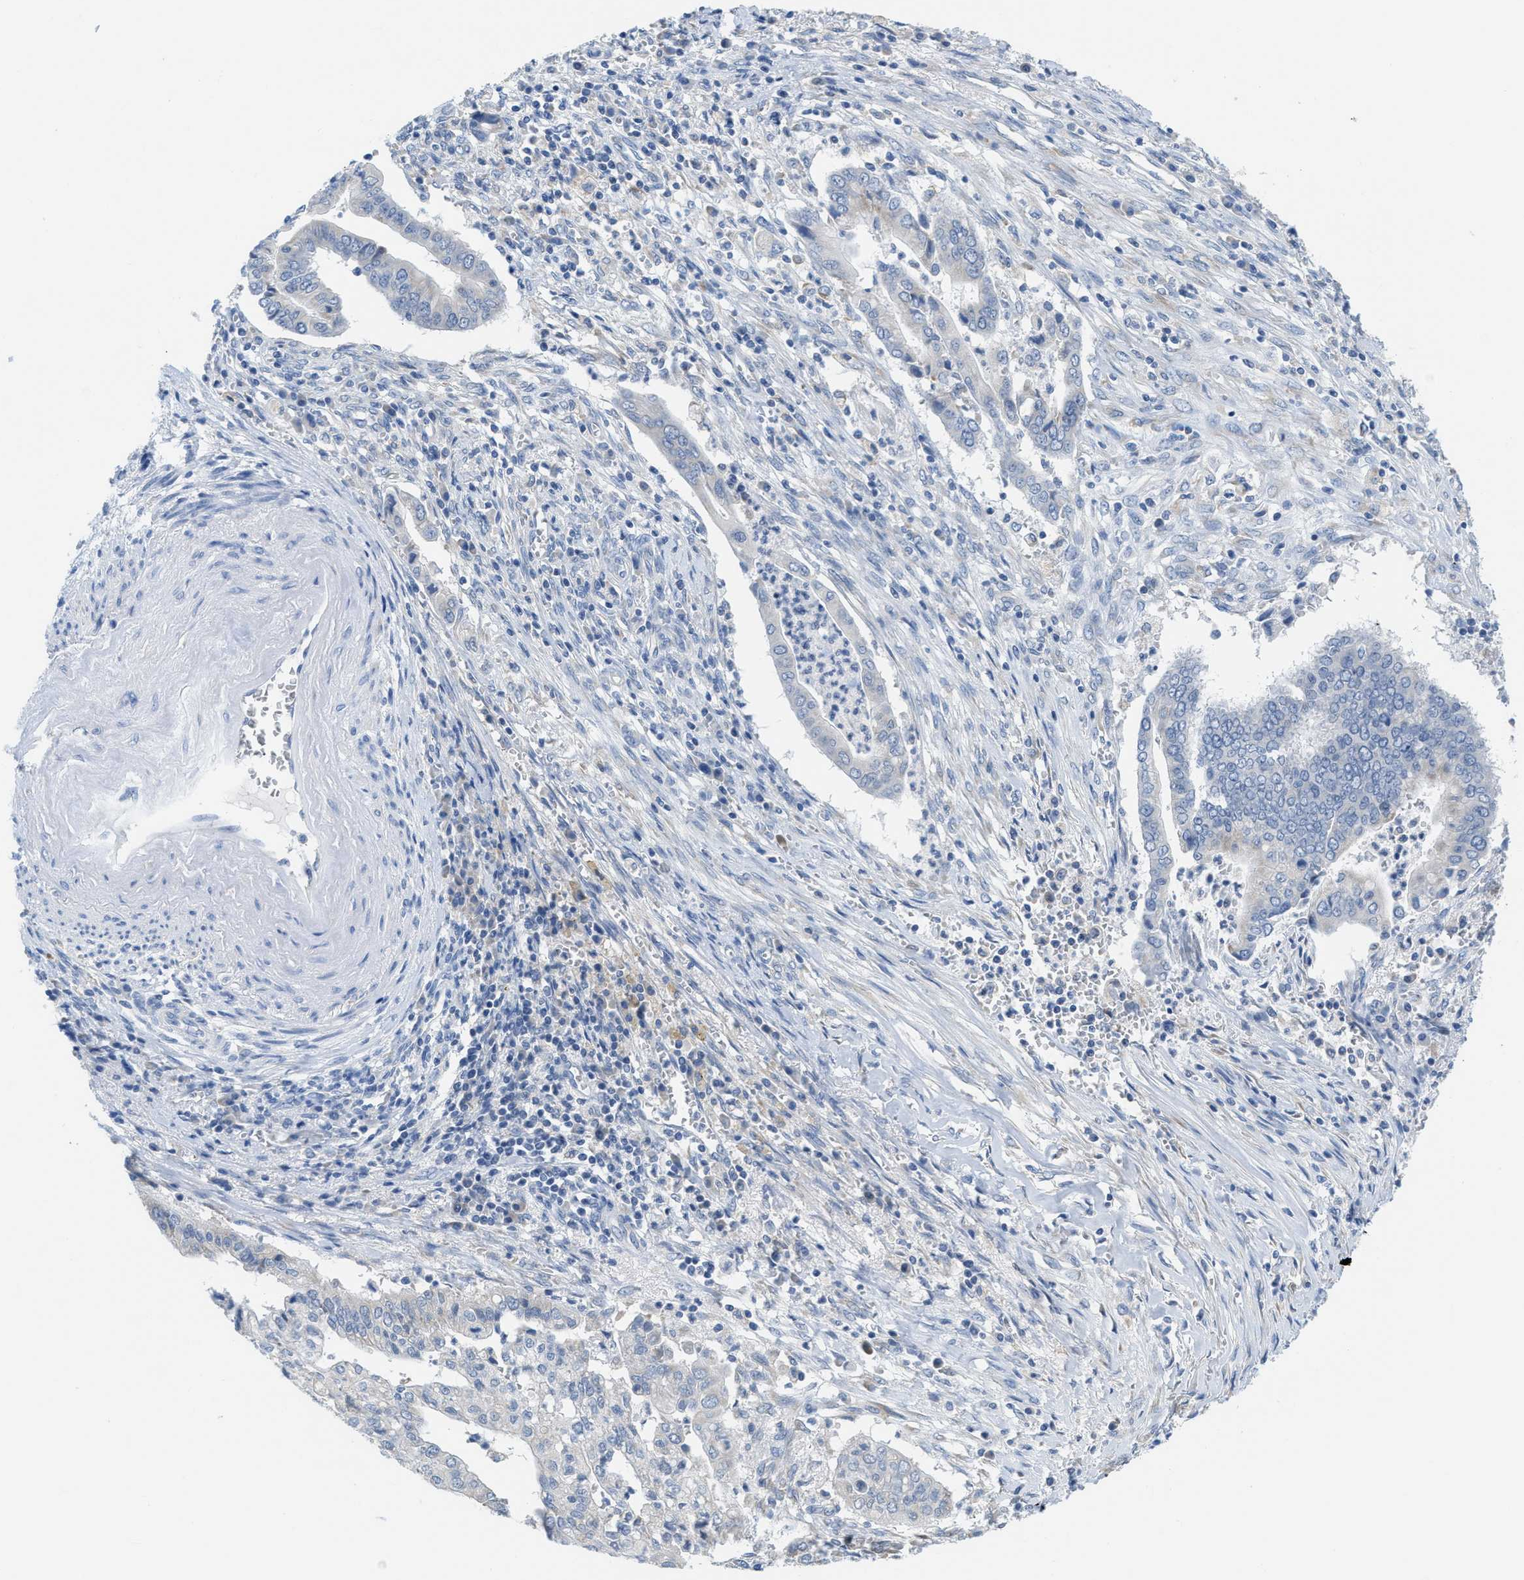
{"staining": {"intensity": "negative", "quantity": "none", "location": "none"}, "tissue": "cervical cancer", "cell_type": "Tumor cells", "image_type": "cancer", "snomed": [{"axis": "morphology", "description": "Adenocarcinoma, NOS"}, {"axis": "topography", "description": "Cervix"}], "caption": "This image is of adenocarcinoma (cervical) stained with IHC to label a protein in brown with the nuclei are counter-stained blue. There is no expression in tumor cells.", "gene": "PTDSS1", "patient": {"sex": "female", "age": 44}}